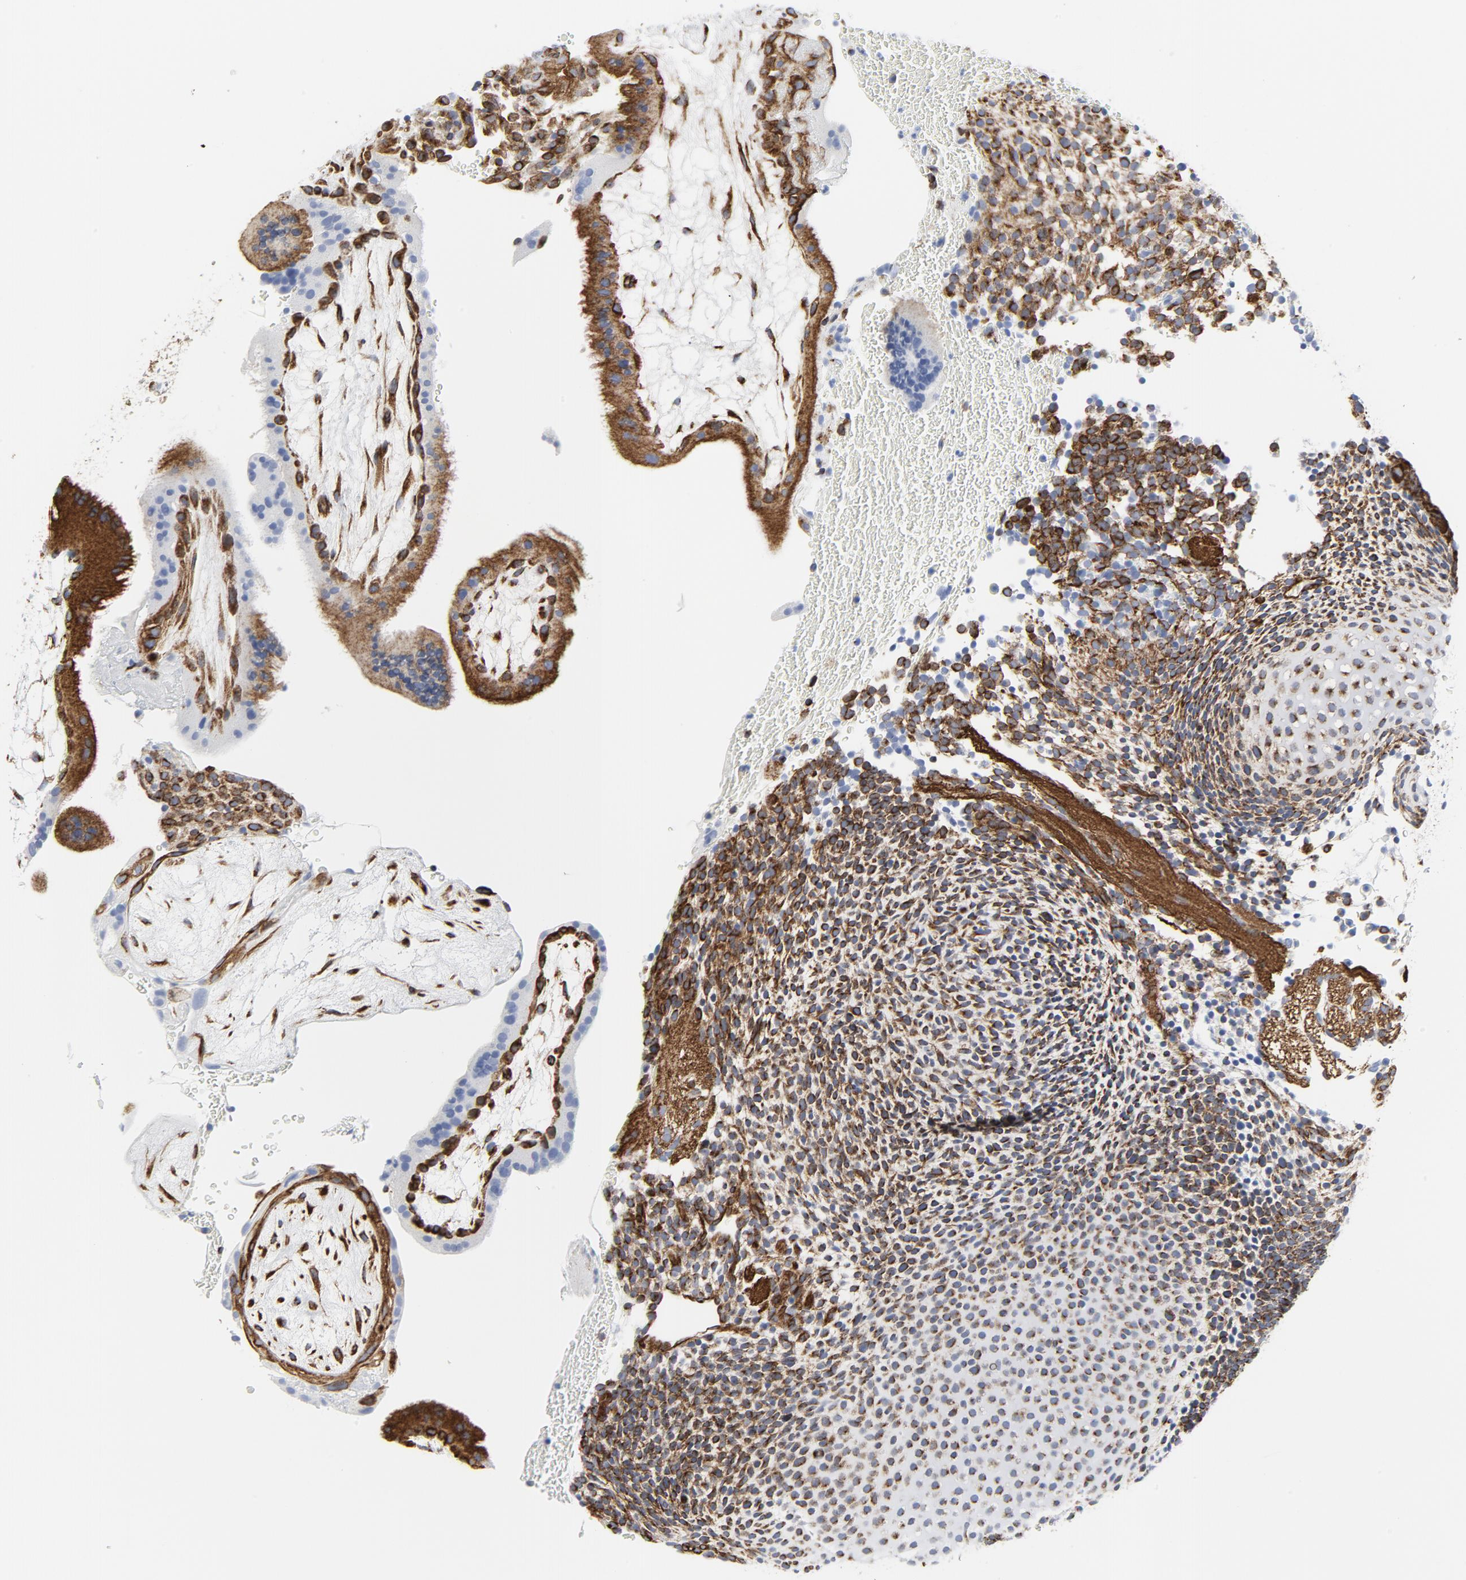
{"staining": {"intensity": "strong", "quantity": ">75%", "location": "cytoplasmic/membranous"}, "tissue": "placenta", "cell_type": "Decidual cells", "image_type": "normal", "snomed": [{"axis": "morphology", "description": "Normal tissue, NOS"}, {"axis": "topography", "description": "Placenta"}], "caption": "Immunohistochemical staining of benign placenta reveals strong cytoplasmic/membranous protein expression in approximately >75% of decidual cells. The staining is performed using DAB (3,3'-diaminobenzidine) brown chromogen to label protein expression. The nuclei are counter-stained blue using hematoxylin.", "gene": "TUBB1", "patient": {"sex": "female", "age": 19}}